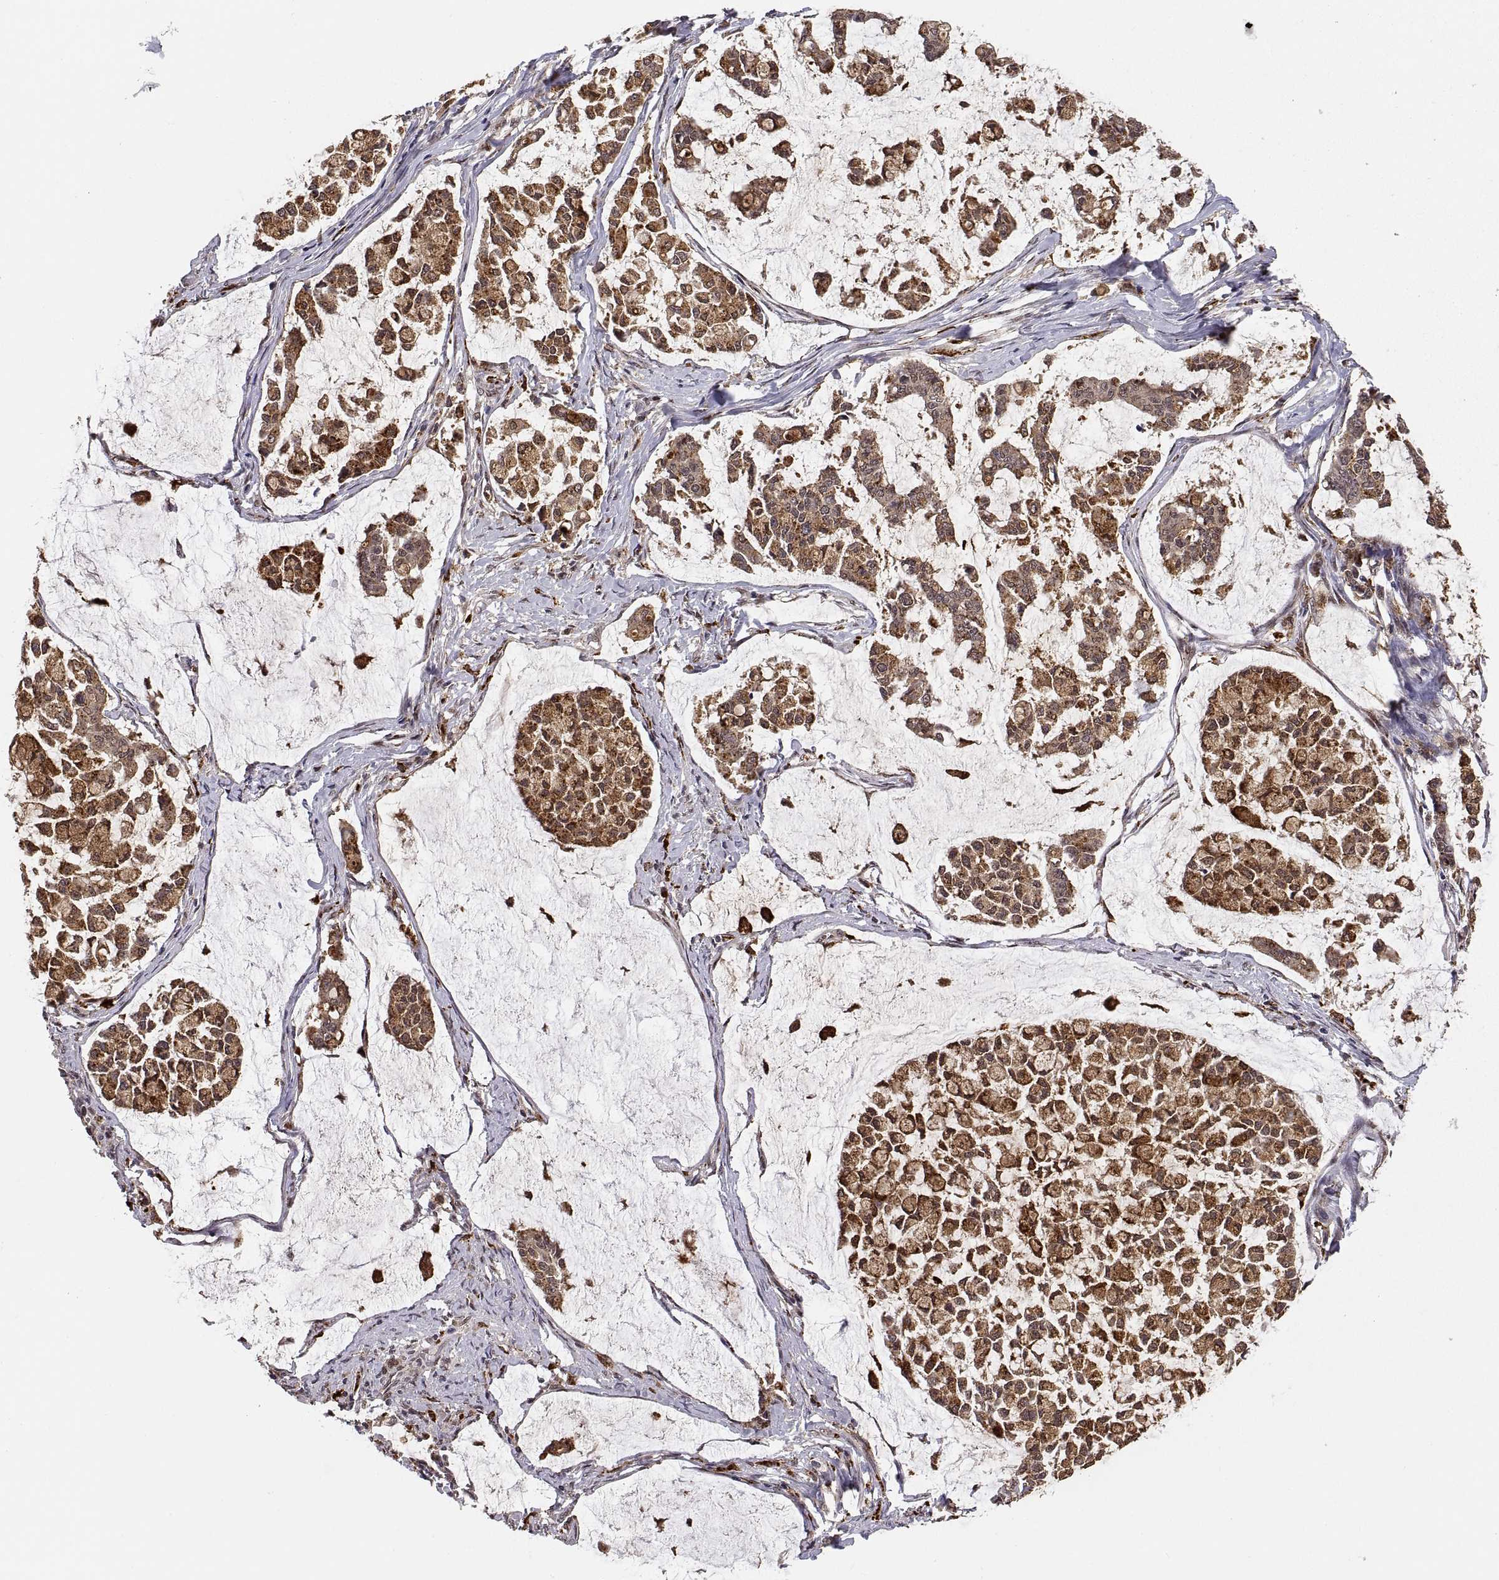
{"staining": {"intensity": "strong", "quantity": ">75%", "location": "cytoplasmic/membranous,nuclear"}, "tissue": "stomach cancer", "cell_type": "Tumor cells", "image_type": "cancer", "snomed": [{"axis": "morphology", "description": "Adenocarcinoma, NOS"}, {"axis": "topography", "description": "Stomach"}], "caption": "A high amount of strong cytoplasmic/membranous and nuclear positivity is identified in approximately >75% of tumor cells in stomach adenocarcinoma tissue. Nuclei are stained in blue.", "gene": "PSMC2", "patient": {"sex": "male", "age": 82}}